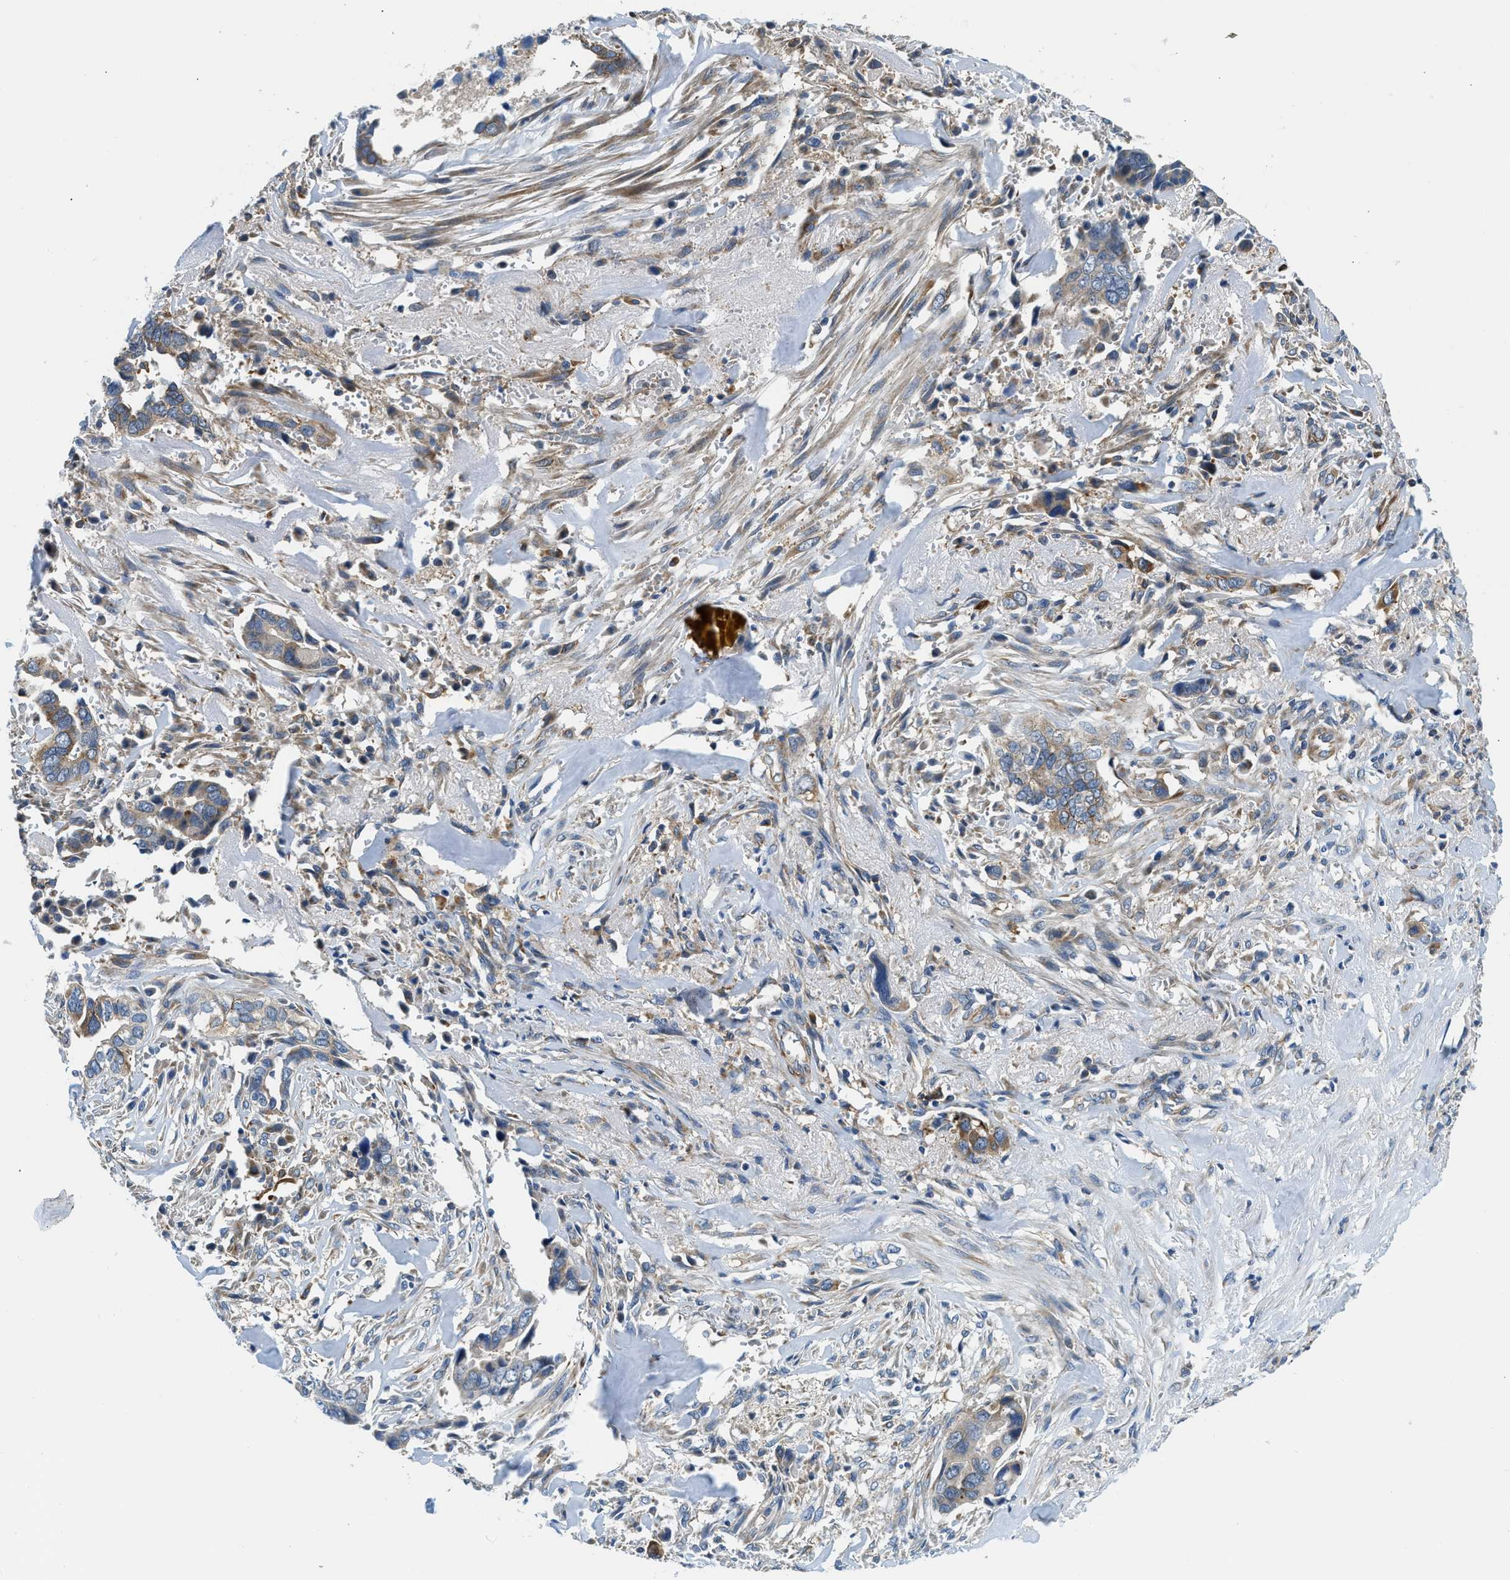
{"staining": {"intensity": "moderate", "quantity": ">75%", "location": "cytoplasmic/membranous"}, "tissue": "liver cancer", "cell_type": "Tumor cells", "image_type": "cancer", "snomed": [{"axis": "morphology", "description": "Cholangiocarcinoma"}, {"axis": "topography", "description": "Liver"}], "caption": "Immunohistochemistry (DAB) staining of human liver cholangiocarcinoma reveals moderate cytoplasmic/membranous protein expression in about >75% of tumor cells. Nuclei are stained in blue.", "gene": "LPIN2", "patient": {"sex": "female", "age": 79}}